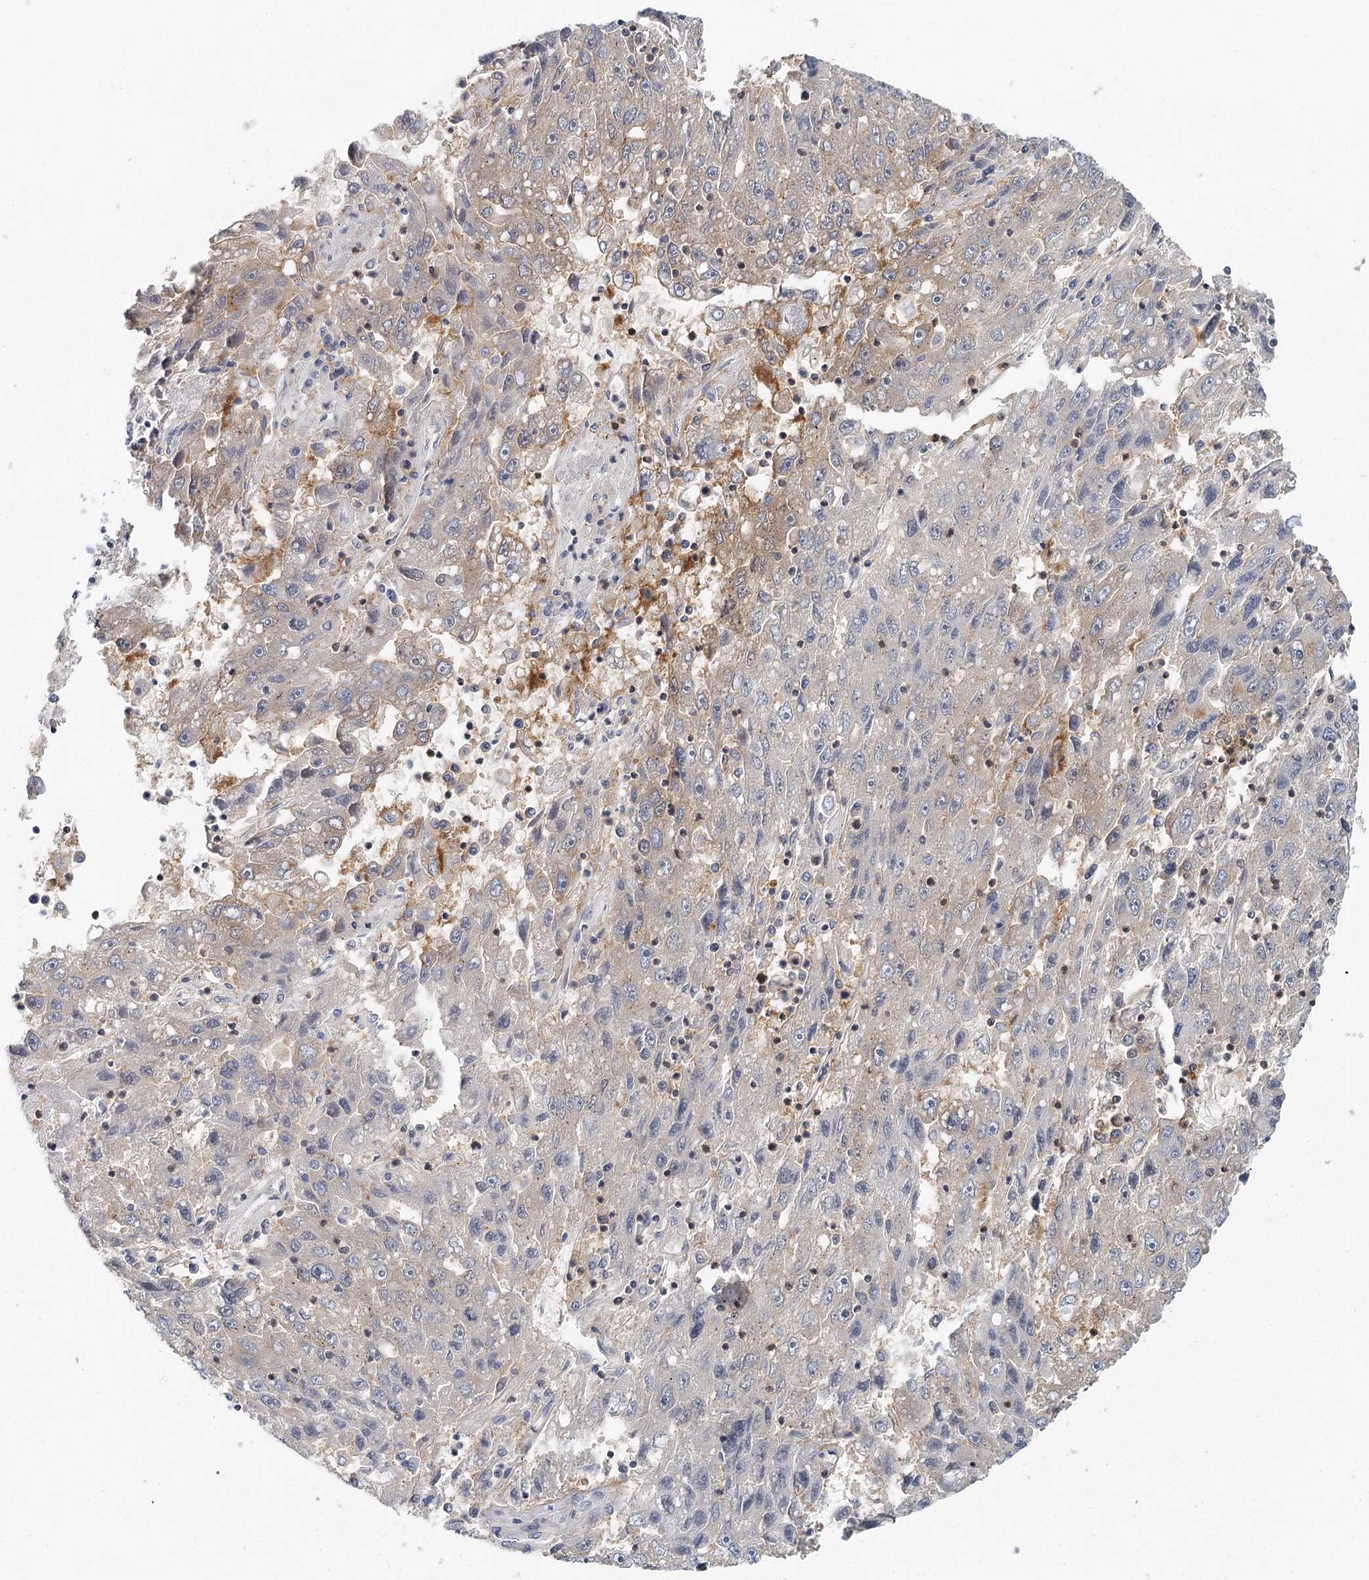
{"staining": {"intensity": "weak", "quantity": "<25%", "location": "cytoplasmic/membranous"}, "tissue": "liver cancer", "cell_type": "Tumor cells", "image_type": "cancer", "snomed": [{"axis": "morphology", "description": "Carcinoma, Hepatocellular, NOS"}, {"axis": "topography", "description": "Liver"}], "caption": "DAB (3,3'-diaminobenzidine) immunohistochemical staining of human liver hepatocellular carcinoma demonstrates no significant positivity in tumor cells.", "gene": "CDC42SE2", "patient": {"sex": "male", "age": 49}}